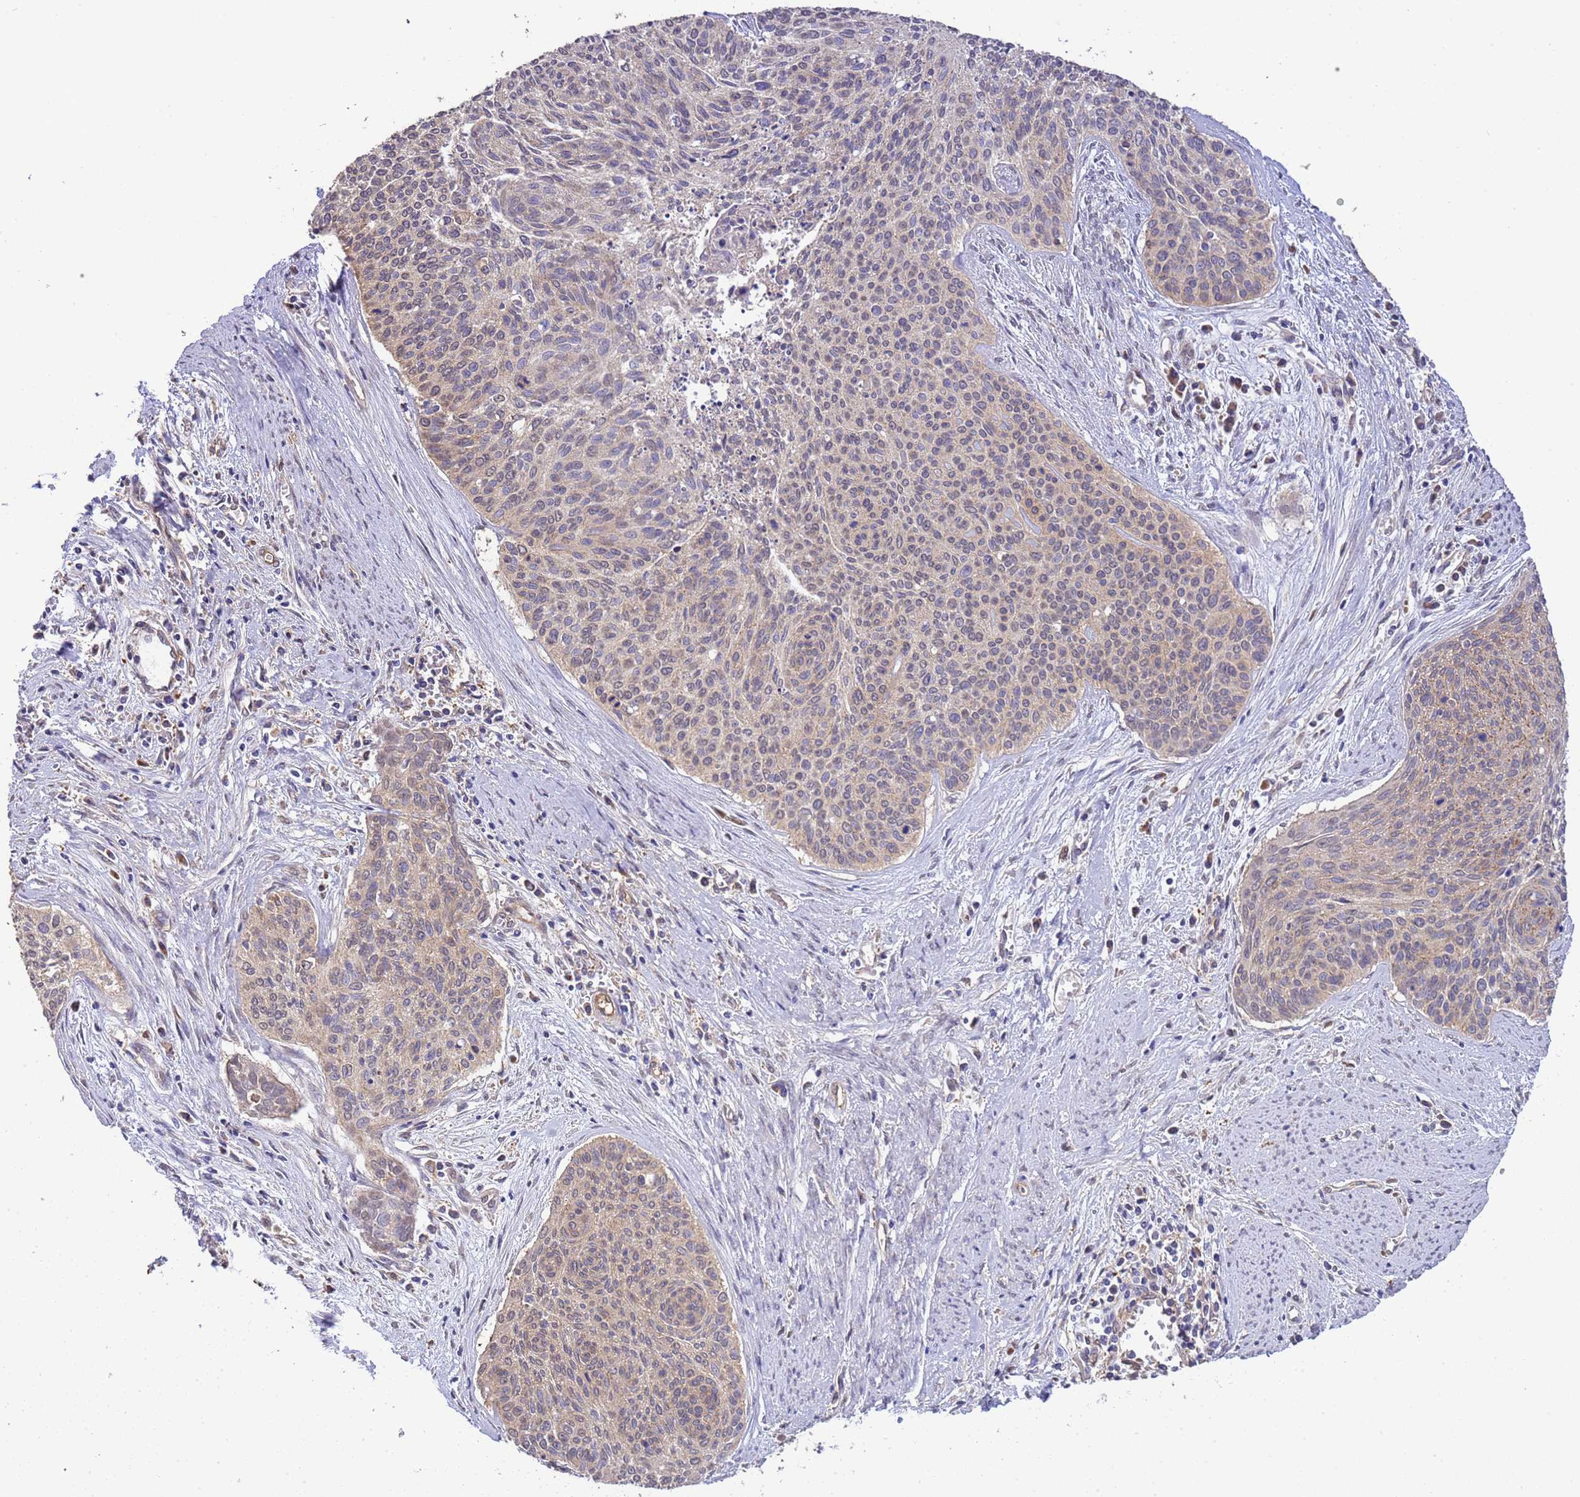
{"staining": {"intensity": "weak", "quantity": "<25%", "location": "nuclear"}, "tissue": "cervical cancer", "cell_type": "Tumor cells", "image_type": "cancer", "snomed": [{"axis": "morphology", "description": "Squamous cell carcinoma, NOS"}, {"axis": "topography", "description": "Cervix"}], "caption": "High magnification brightfield microscopy of cervical squamous cell carcinoma stained with DAB (3,3'-diaminobenzidine) (brown) and counterstained with hematoxylin (blue): tumor cells show no significant staining.", "gene": "NPHP1", "patient": {"sex": "female", "age": 55}}